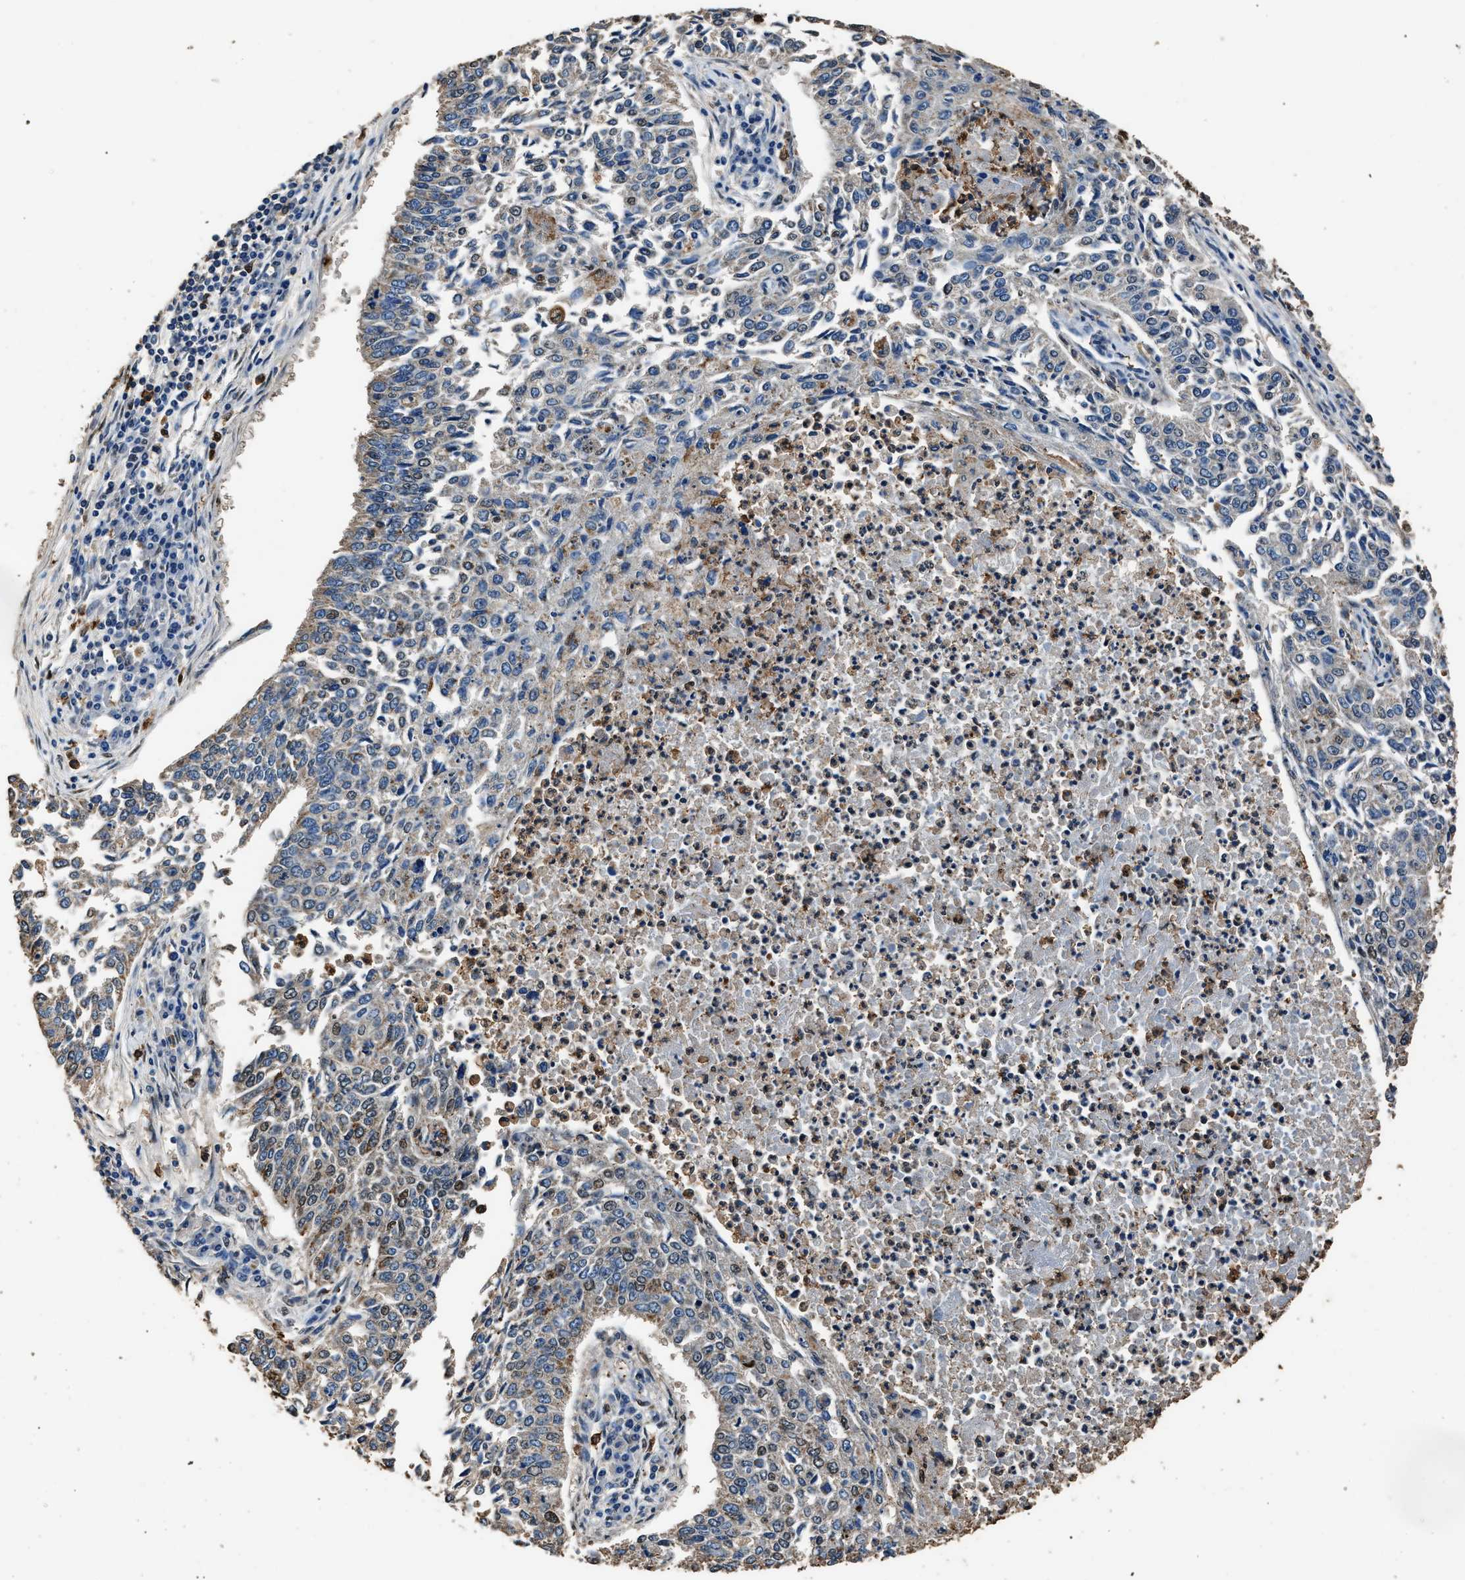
{"staining": {"intensity": "weak", "quantity": "<25%", "location": "cytoplasmic/membranous,nuclear"}, "tissue": "lung cancer", "cell_type": "Tumor cells", "image_type": "cancer", "snomed": [{"axis": "morphology", "description": "Normal tissue, NOS"}, {"axis": "morphology", "description": "Squamous cell carcinoma, NOS"}, {"axis": "topography", "description": "Cartilage tissue"}, {"axis": "topography", "description": "Bronchus"}, {"axis": "topography", "description": "Lung"}], "caption": "High power microscopy photomicrograph of an immunohistochemistry (IHC) micrograph of lung cancer (squamous cell carcinoma), revealing no significant positivity in tumor cells. (DAB (3,3'-diaminobenzidine) IHC, high magnification).", "gene": "SAFB", "patient": {"sex": "female", "age": 49}}